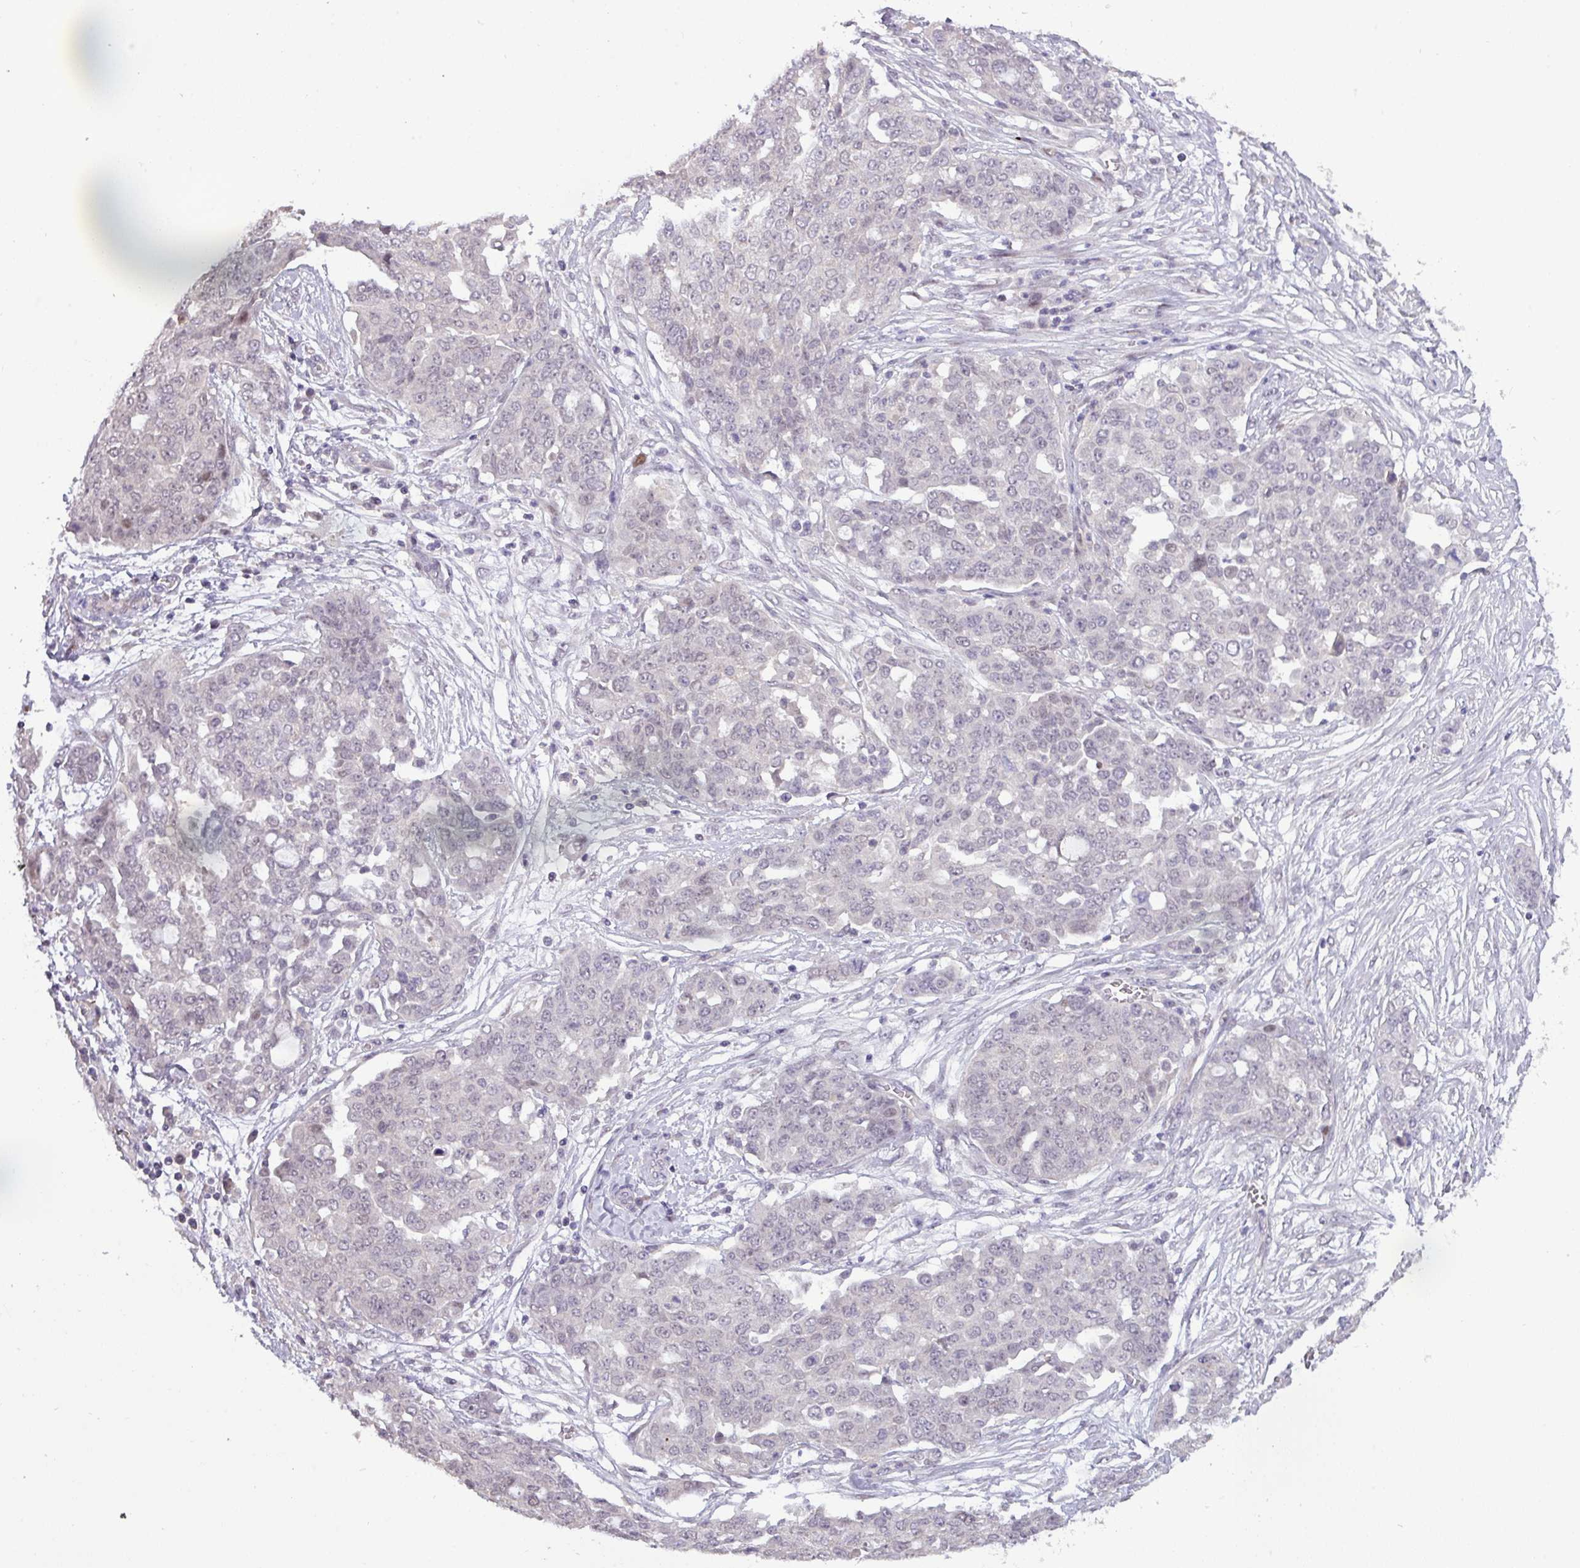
{"staining": {"intensity": "negative", "quantity": "none", "location": "none"}, "tissue": "ovarian cancer", "cell_type": "Tumor cells", "image_type": "cancer", "snomed": [{"axis": "morphology", "description": "Cystadenocarcinoma, serous, NOS"}, {"axis": "topography", "description": "Soft tissue"}, {"axis": "topography", "description": "Ovary"}], "caption": "Ovarian cancer was stained to show a protein in brown. There is no significant positivity in tumor cells. (Brightfield microscopy of DAB immunohistochemistry (IHC) at high magnification).", "gene": "RIPPLY1", "patient": {"sex": "female", "age": 57}}